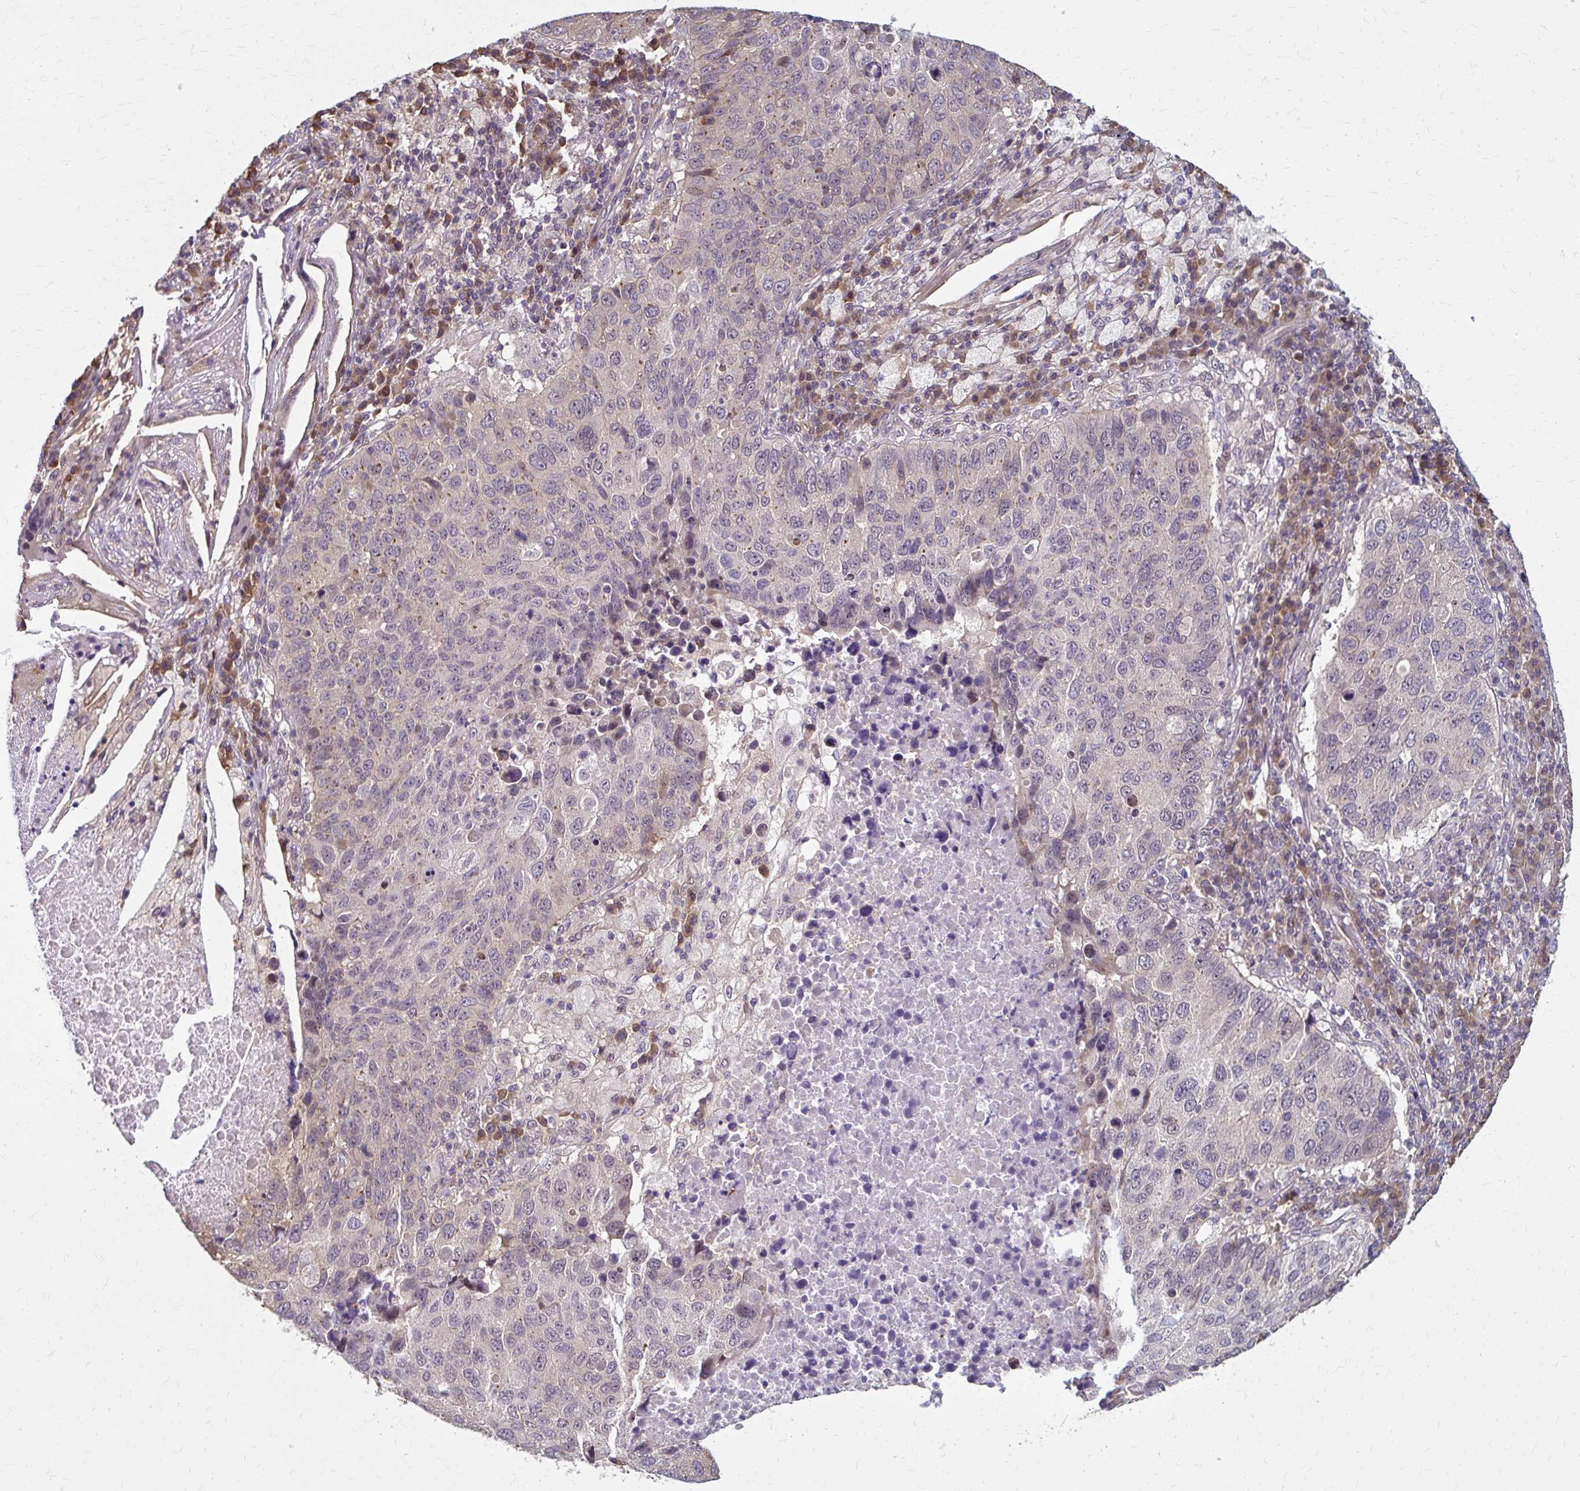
{"staining": {"intensity": "negative", "quantity": "none", "location": "none"}, "tissue": "lung cancer", "cell_type": "Tumor cells", "image_type": "cancer", "snomed": [{"axis": "morphology", "description": "Squamous cell carcinoma, NOS"}, {"axis": "topography", "description": "Lung"}], "caption": "Immunohistochemistry image of human lung squamous cell carcinoma stained for a protein (brown), which exhibits no staining in tumor cells. Brightfield microscopy of immunohistochemistry (IHC) stained with DAB (brown) and hematoxylin (blue), captured at high magnification.", "gene": "ZNF555", "patient": {"sex": "male", "age": 73}}